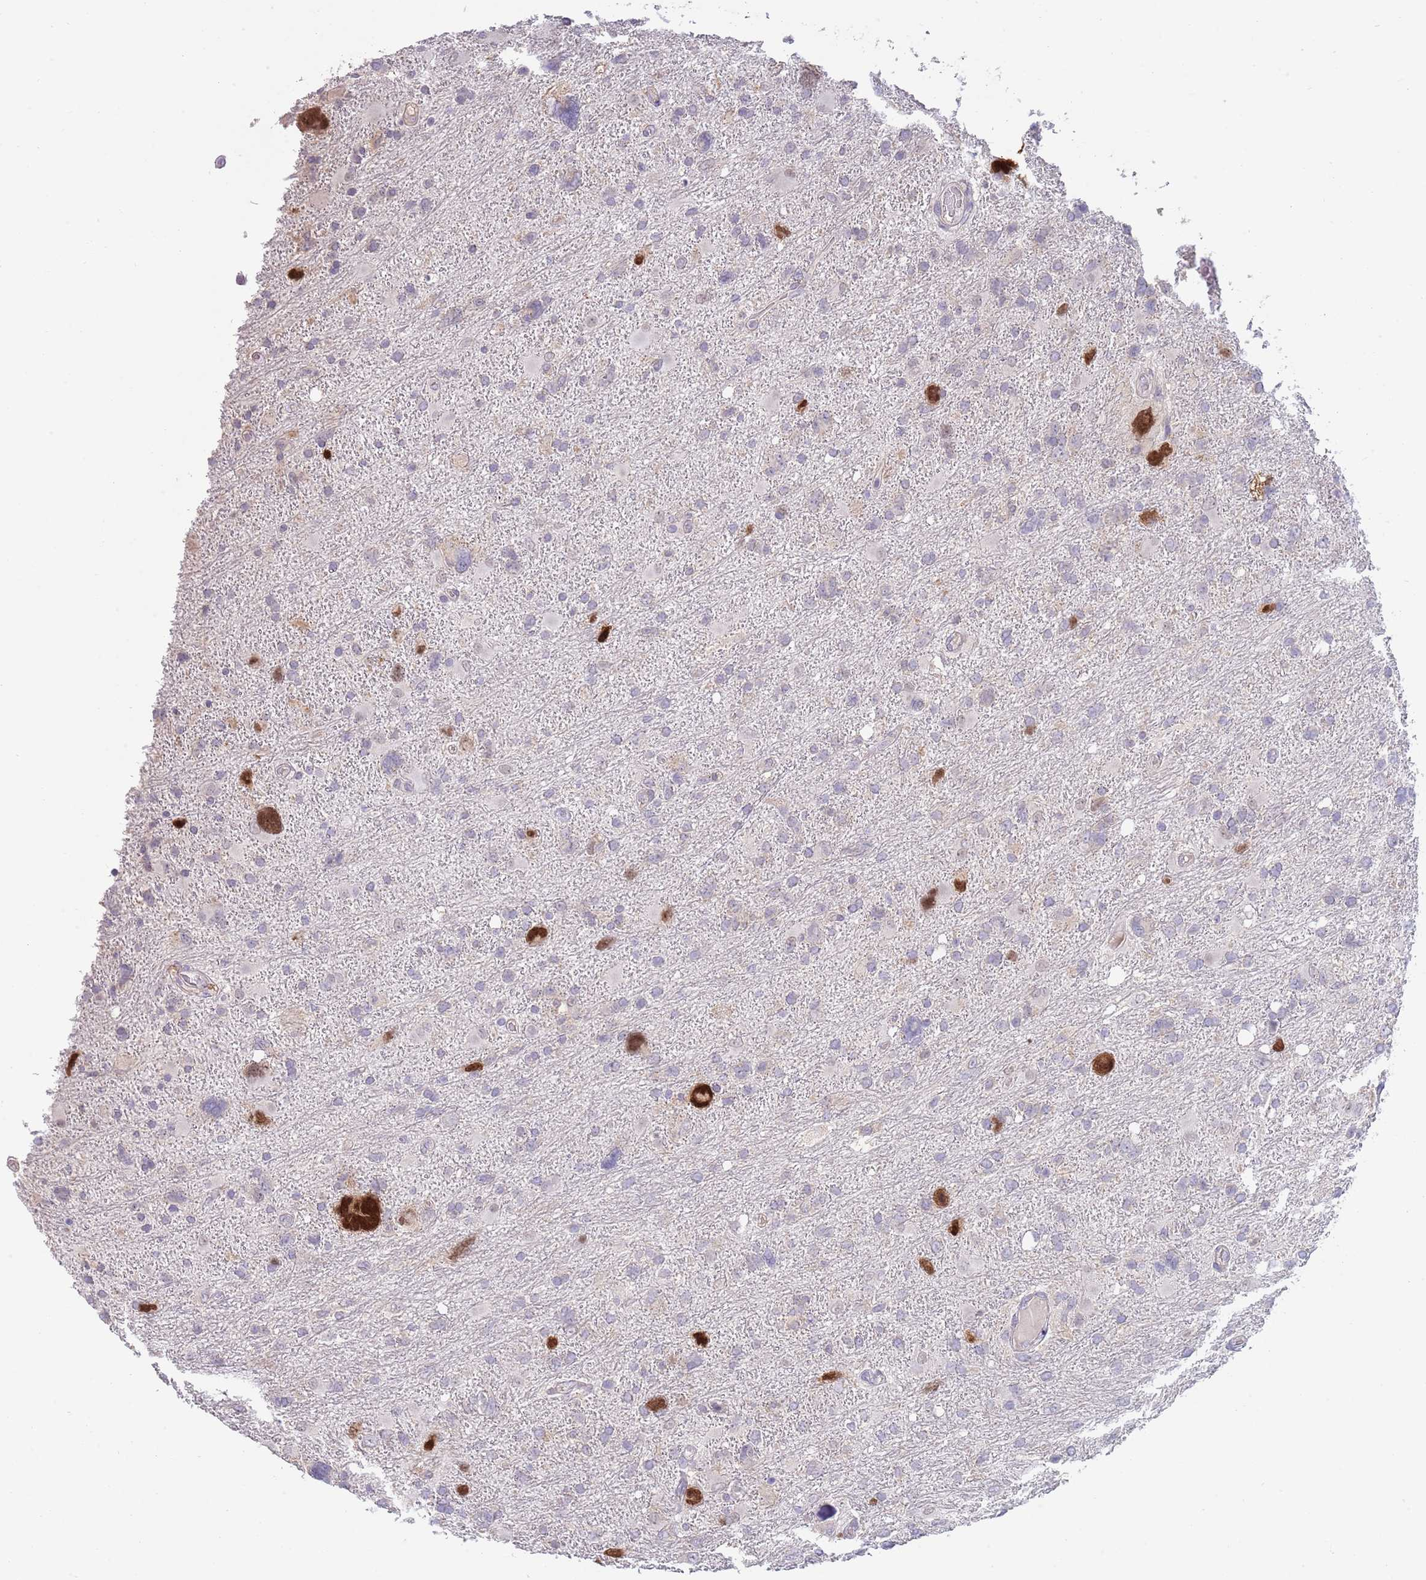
{"staining": {"intensity": "negative", "quantity": "none", "location": "none"}, "tissue": "glioma", "cell_type": "Tumor cells", "image_type": "cancer", "snomed": [{"axis": "morphology", "description": "Glioma, malignant, High grade"}, {"axis": "topography", "description": "Brain"}], "caption": "Immunohistochemistry (IHC) micrograph of neoplastic tissue: human malignant glioma (high-grade) stained with DAB reveals no significant protein expression in tumor cells.", "gene": "PIMREG", "patient": {"sex": "male", "age": 61}}